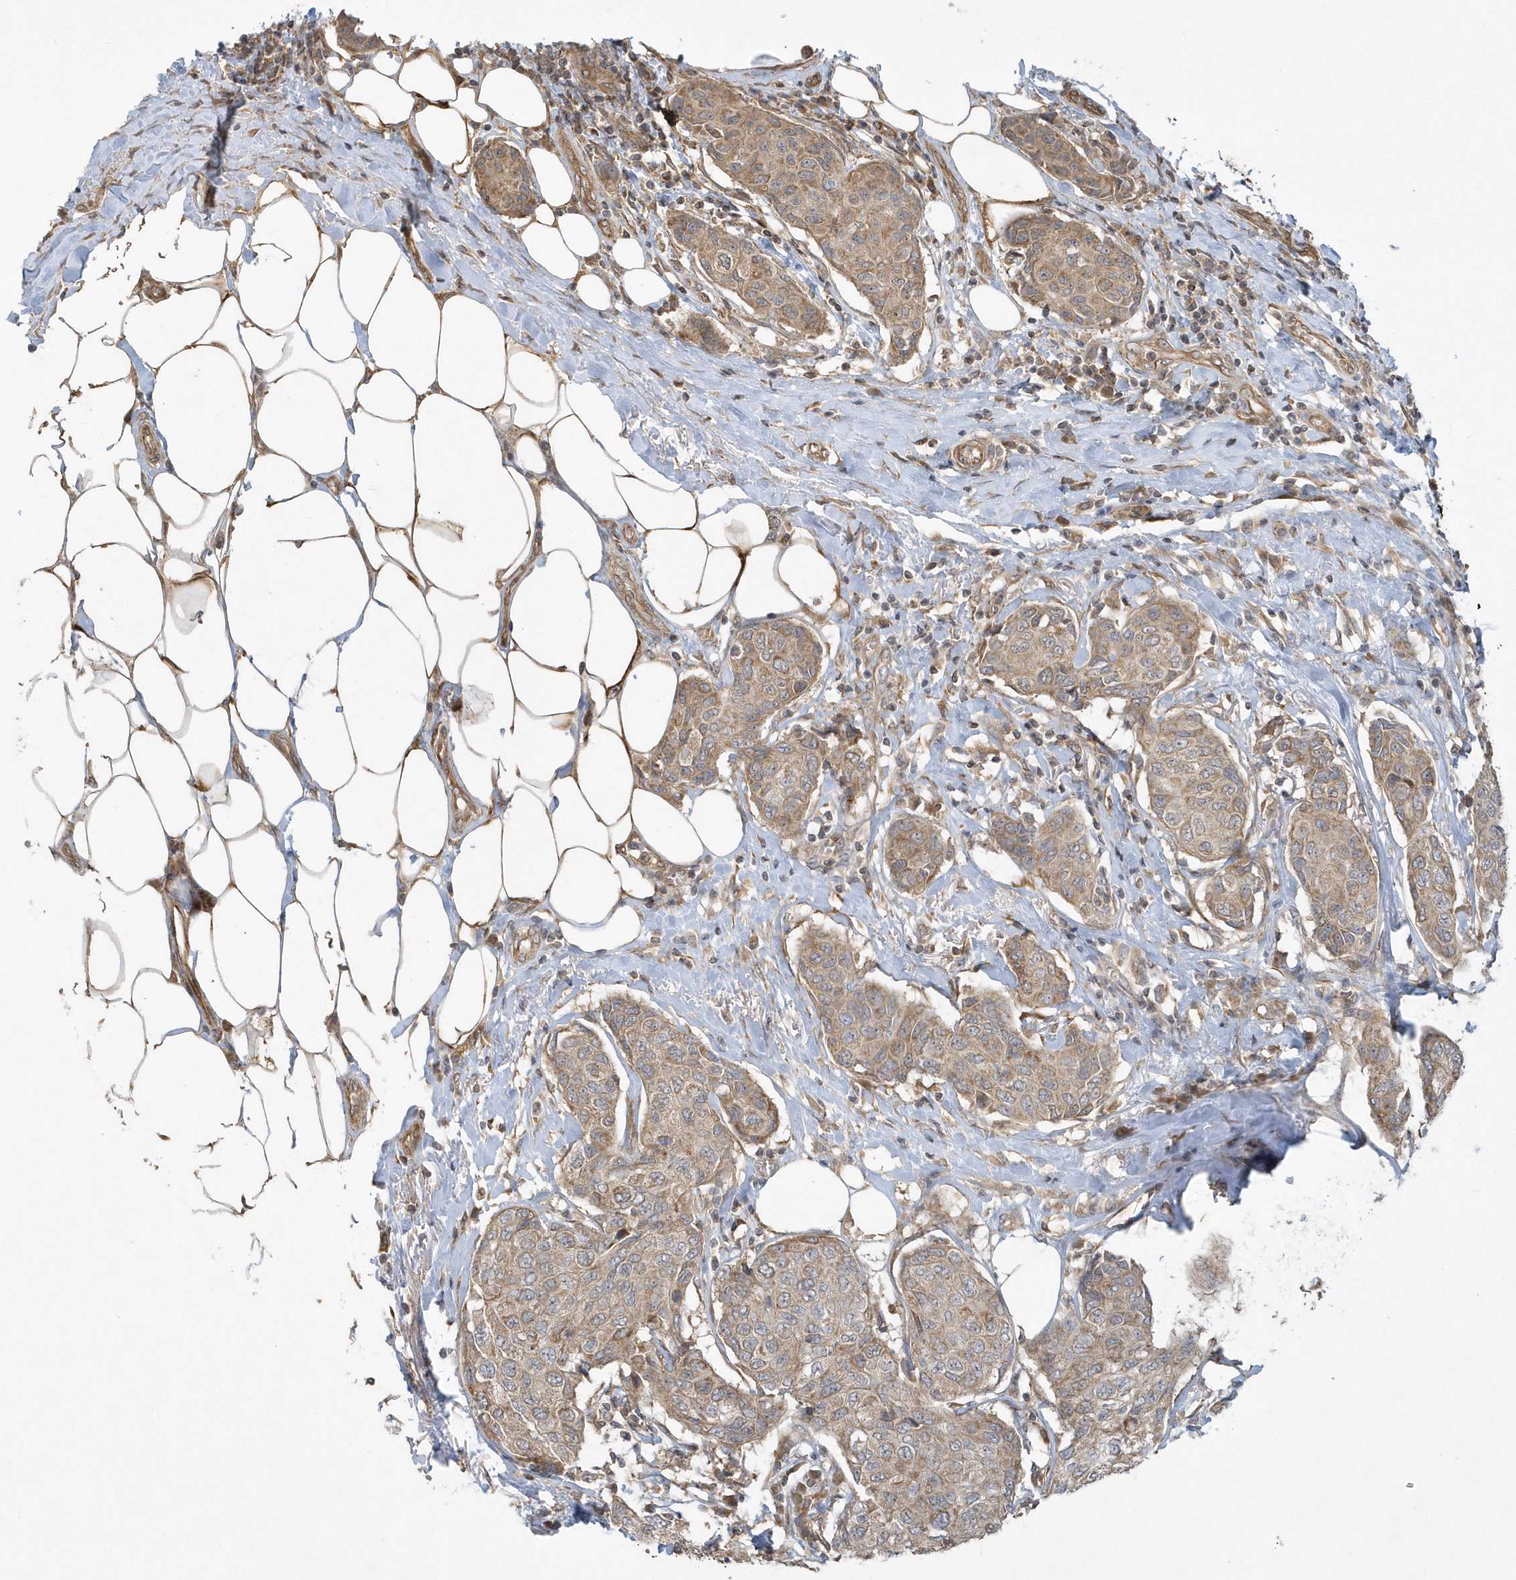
{"staining": {"intensity": "weak", "quantity": ">75%", "location": "cytoplasmic/membranous"}, "tissue": "breast cancer", "cell_type": "Tumor cells", "image_type": "cancer", "snomed": [{"axis": "morphology", "description": "Duct carcinoma"}, {"axis": "topography", "description": "Breast"}], "caption": "Immunohistochemical staining of breast cancer reveals weak cytoplasmic/membranous protein staining in about >75% of tumor cells.", "gene": "THG1L", "patient": {"sex": "female", "age": 80}}